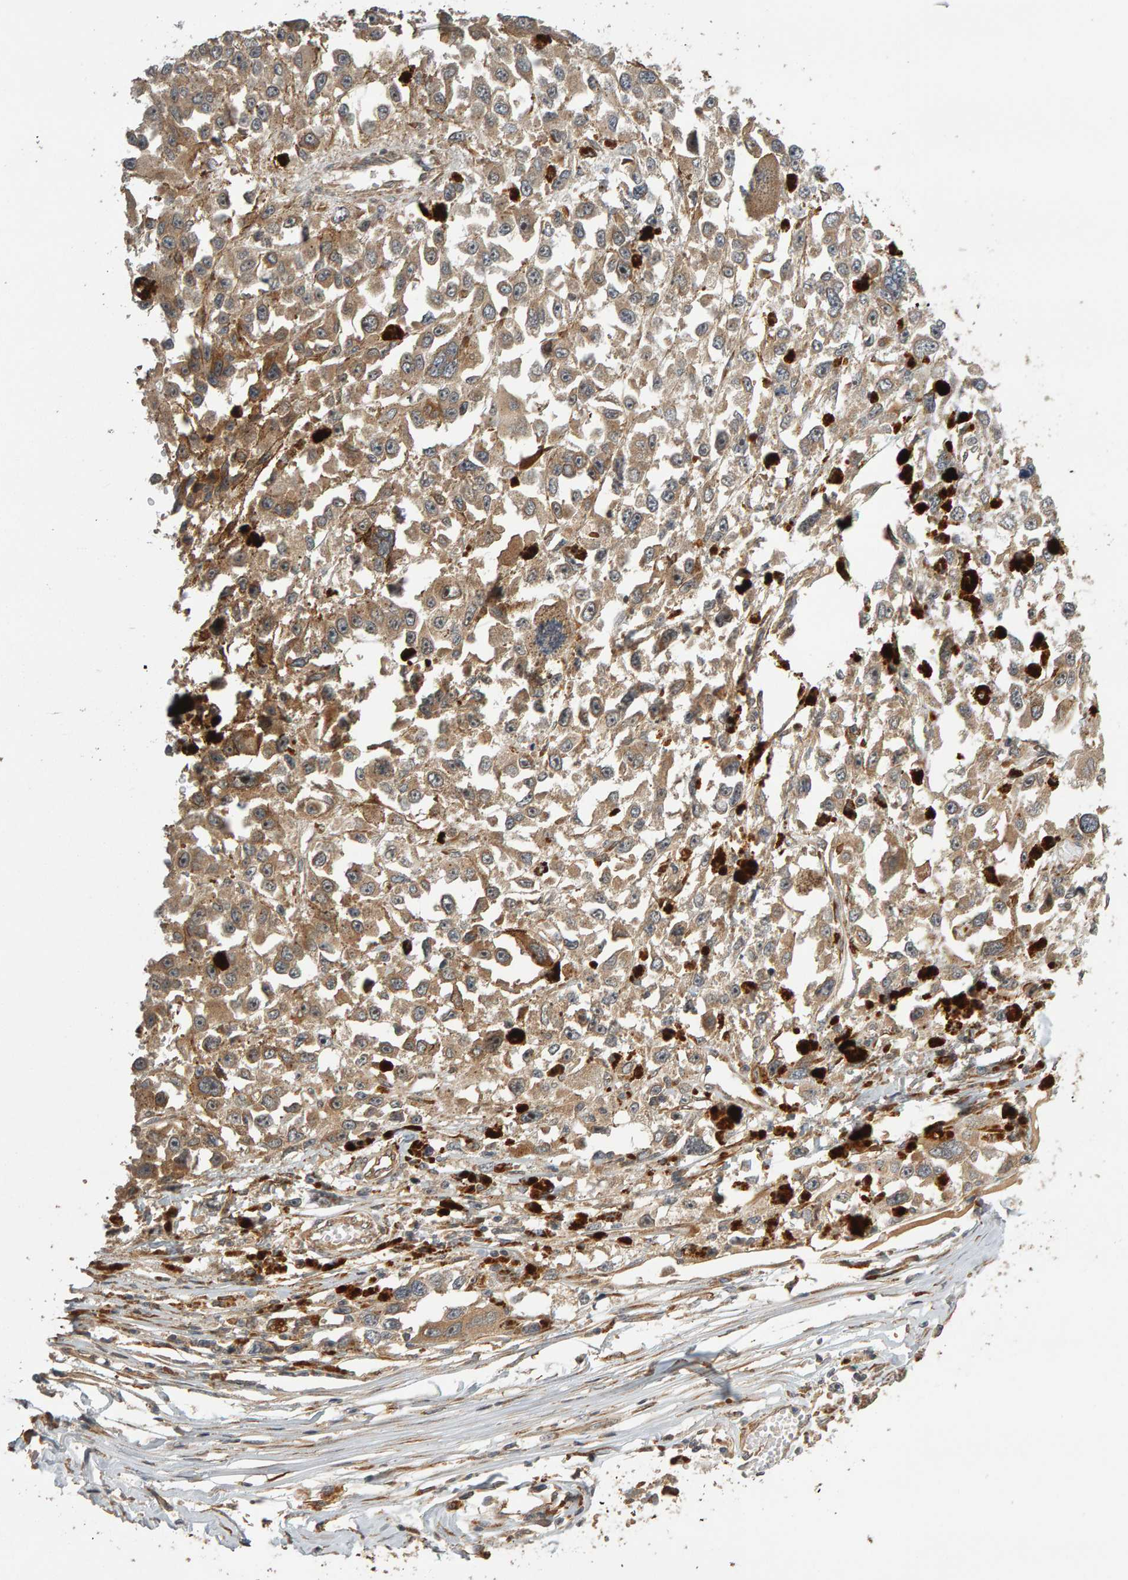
{"staining": {"intensity": "weak", "quantity": ">75%", "location": "cytoplasmic/membranous"}, "tissue": "melanoma", "cell_type": "Tumor cells", "image_type": "cancer", "snomed": [{"axis": "morphology", "description": "Malignant melanoma, Metastatic site"}, {"axis": "topography", "description": "Lymph node"}], "caption": "IHC photomicrograph of malignant melanoma (metastatic site) stained for a protein (brown), which exhibits low levels of weak cytoplasmic/membranous positivity in about >75% of tumor cells.", "gene": "ZFAND1", "patient": {"sex": "male", "age": 59}}